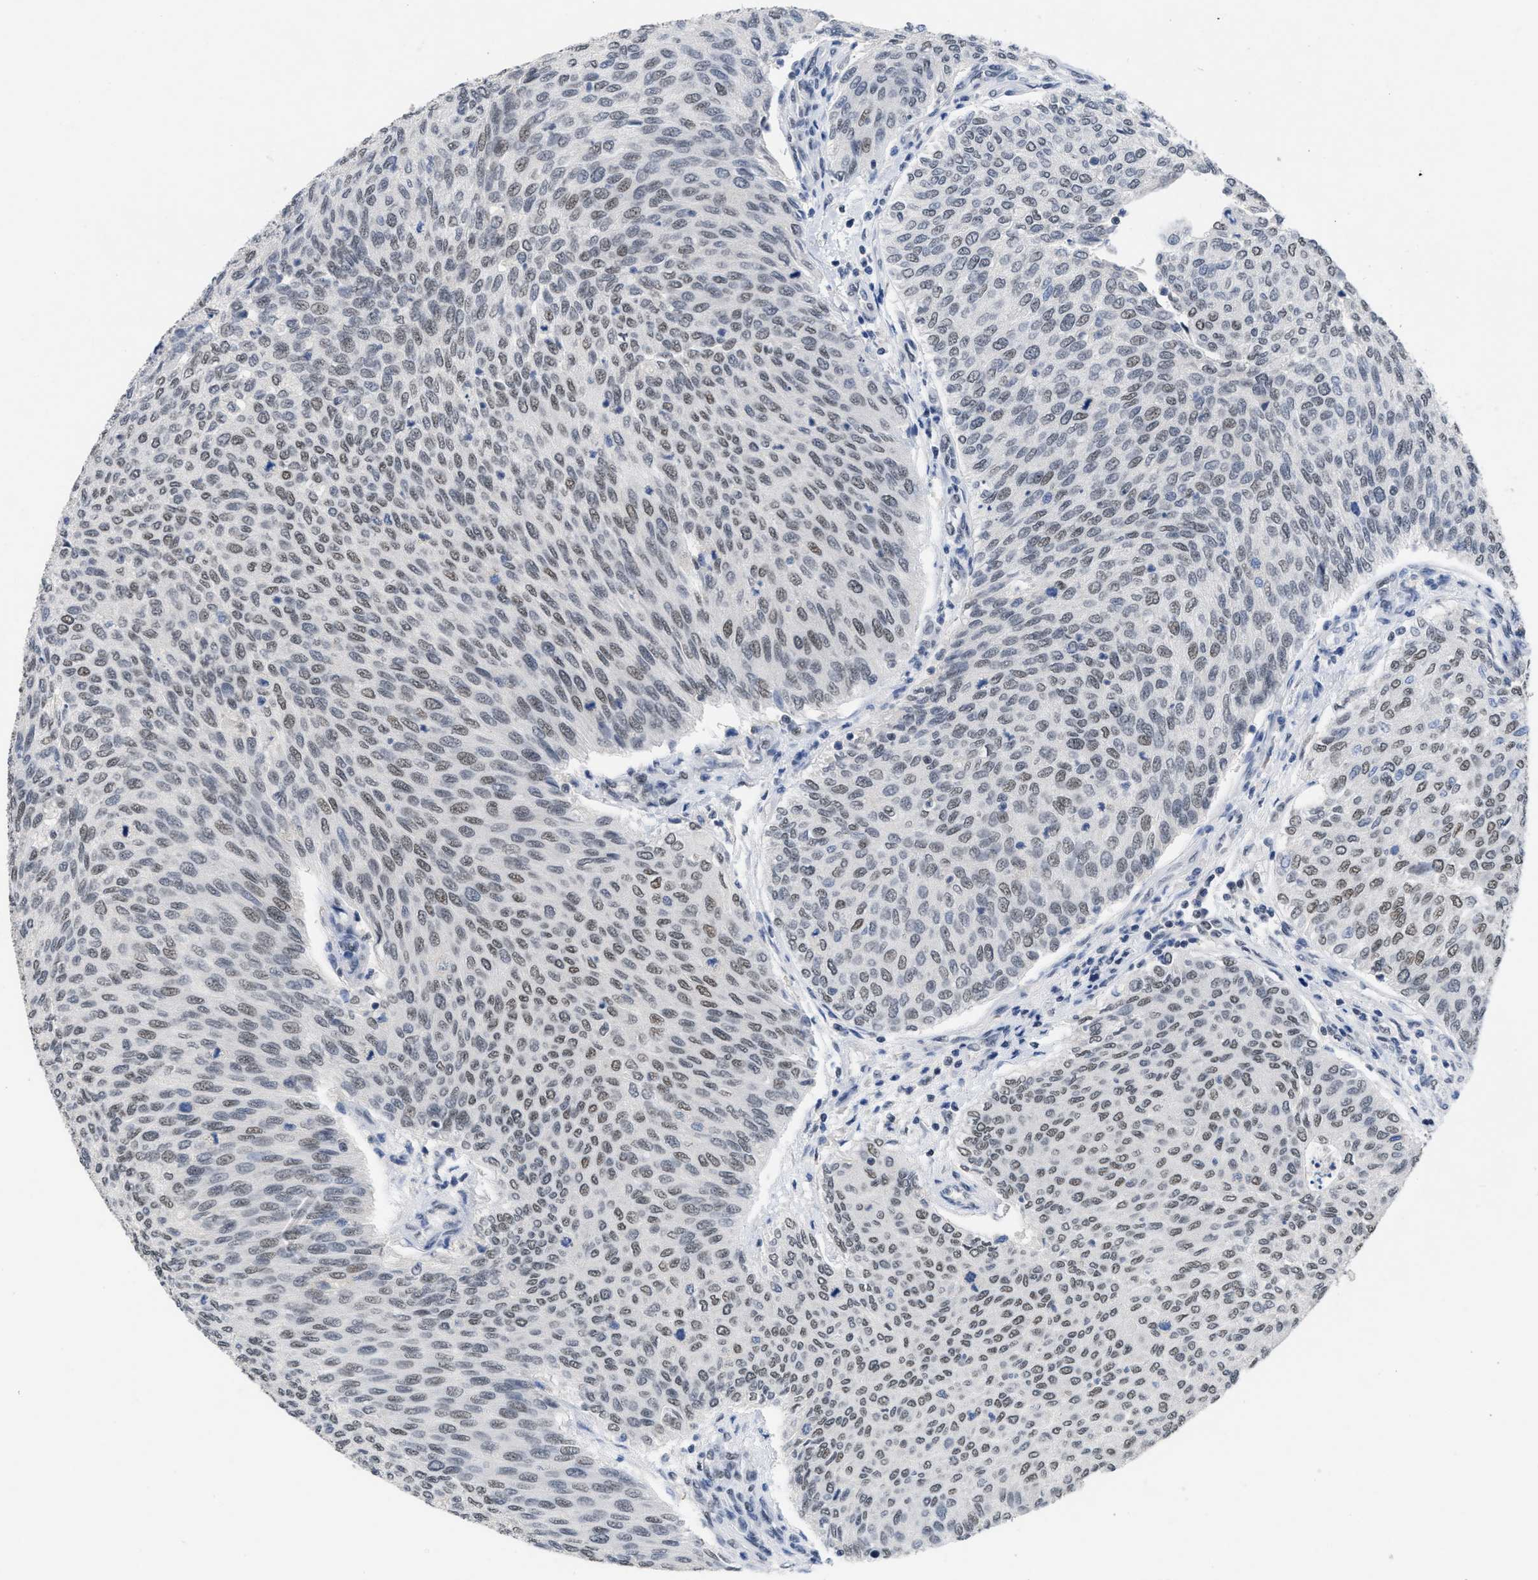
{"staining": {"intensity": "weak", "quantity": "25%-75%", "location": "nuclear"}, "tissue": "urothelial cancer", "cell_type": "Tumor cells", "image_type": "cancer", "snomed": [{"axis": "morphology", "description": "Urothelial carcinoma, Low grade"}, {"axis": "topography", "description": "Urinary bladder"}], "caption": "Immunohistochemical staining of human urothelial cancer reveals weak nuclear protein expression in about 25%-75% of tumor cells. Using DAB (3,3'-diaminobenzidine) (brown) and hematoxylin (blue) stains, captured at high magnification using brightfield microscopy.", "gene": "GGNBP2", "patient": {"sex": "female", "age": 79}}